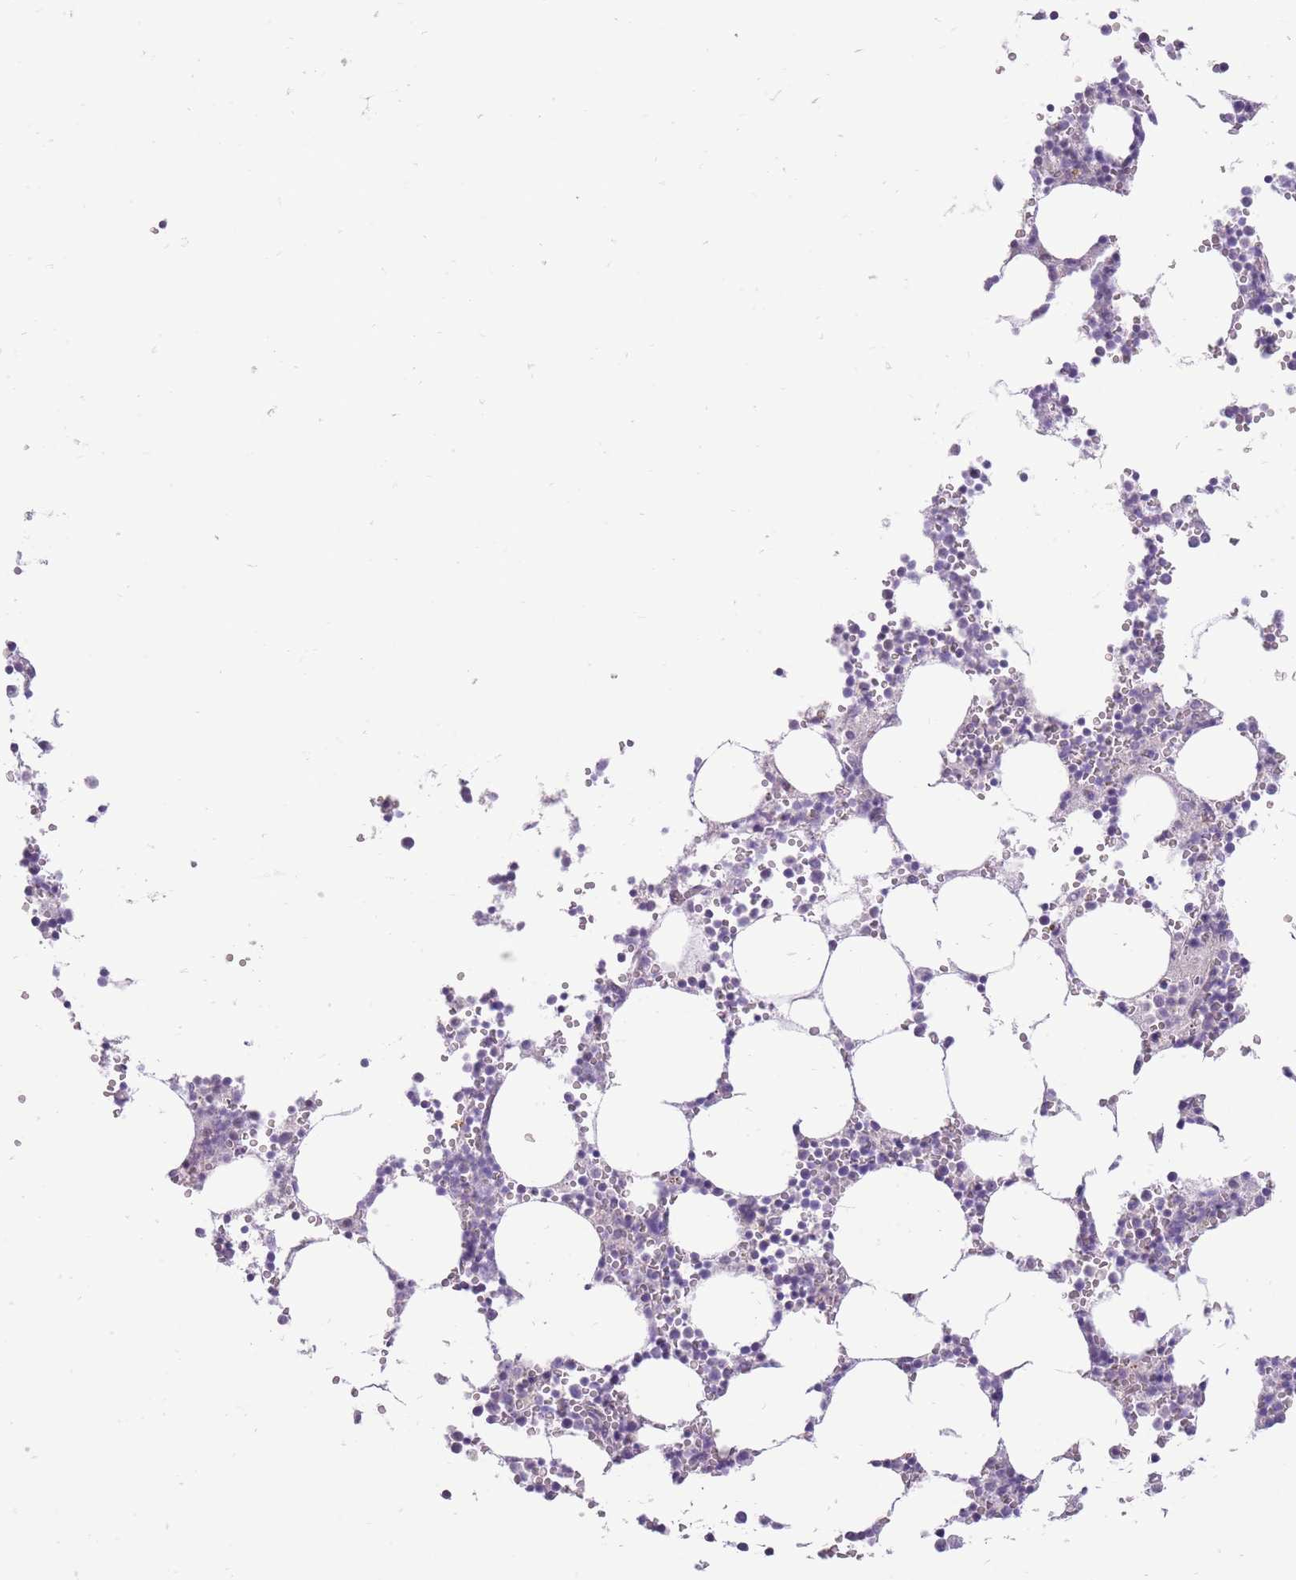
{"staining": {"intensity": "negative", "quantity": "none", "location": "none"}, "tissue": "bone marrow", "cell_type": "Hematopoietic cells", "image_type": "normal", "snomed": [{"axis": "morphology", "description": "Normal tissue, NOS"}, {"axis": "topography", "description": "Bone marrow"}], "caption": "Hematopoietic cells show no significant protein positivity in benign bone marrow. (DAB (3,3'-diaminobenzidine) immunohistochemistry (IHC), high magnification).", "gene": "ERICH4", "patient": {"sex": "female", "age": 64}}